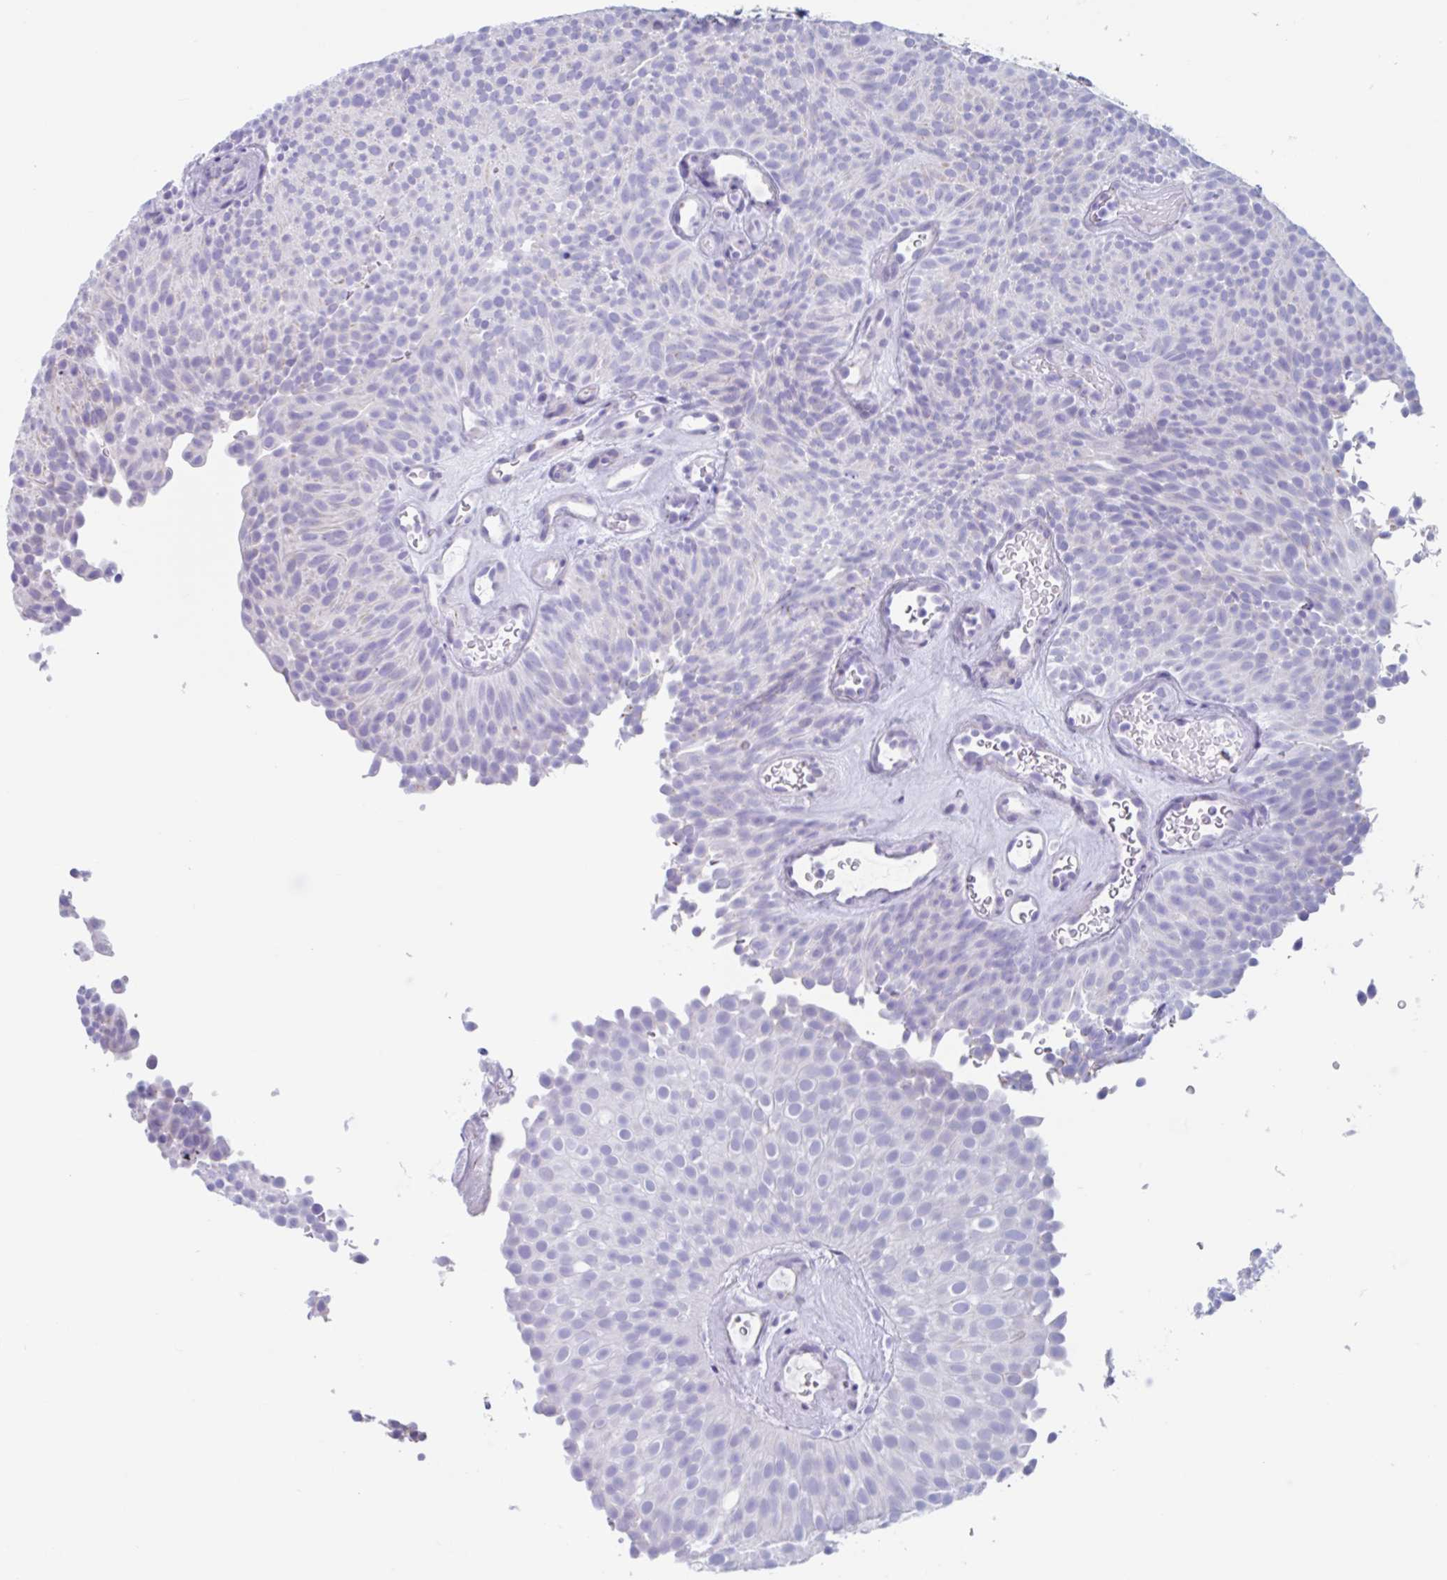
{"staining": {"intensity": "negative", "quantity": "none", "location": "none"}, "tissue": "urothelial cancer", "cell_type": "Tumor cells", "image_type": "cancer", "snomed": [{"axis": "morphology", "description": "Urothelial carcinoma, Low grade"}, {"axis": "topography", "description": "Urinary bladder"}], "caption": "This histopathology image is of urothelial cancer stained with immunohistochemistry (IHC) to label a protein in brown with the nuclei are counter-stained blue. There is no expression in tumor cells. Brightfield microscopy of immunohistochemistry (IHC) stained with DAB (3,3'-diaminobenzidine) (brown) and hematoxylin (blue), captured at high magnification.", "gene": "CPTP", "patient": {"sex": "male", "age": 78}}